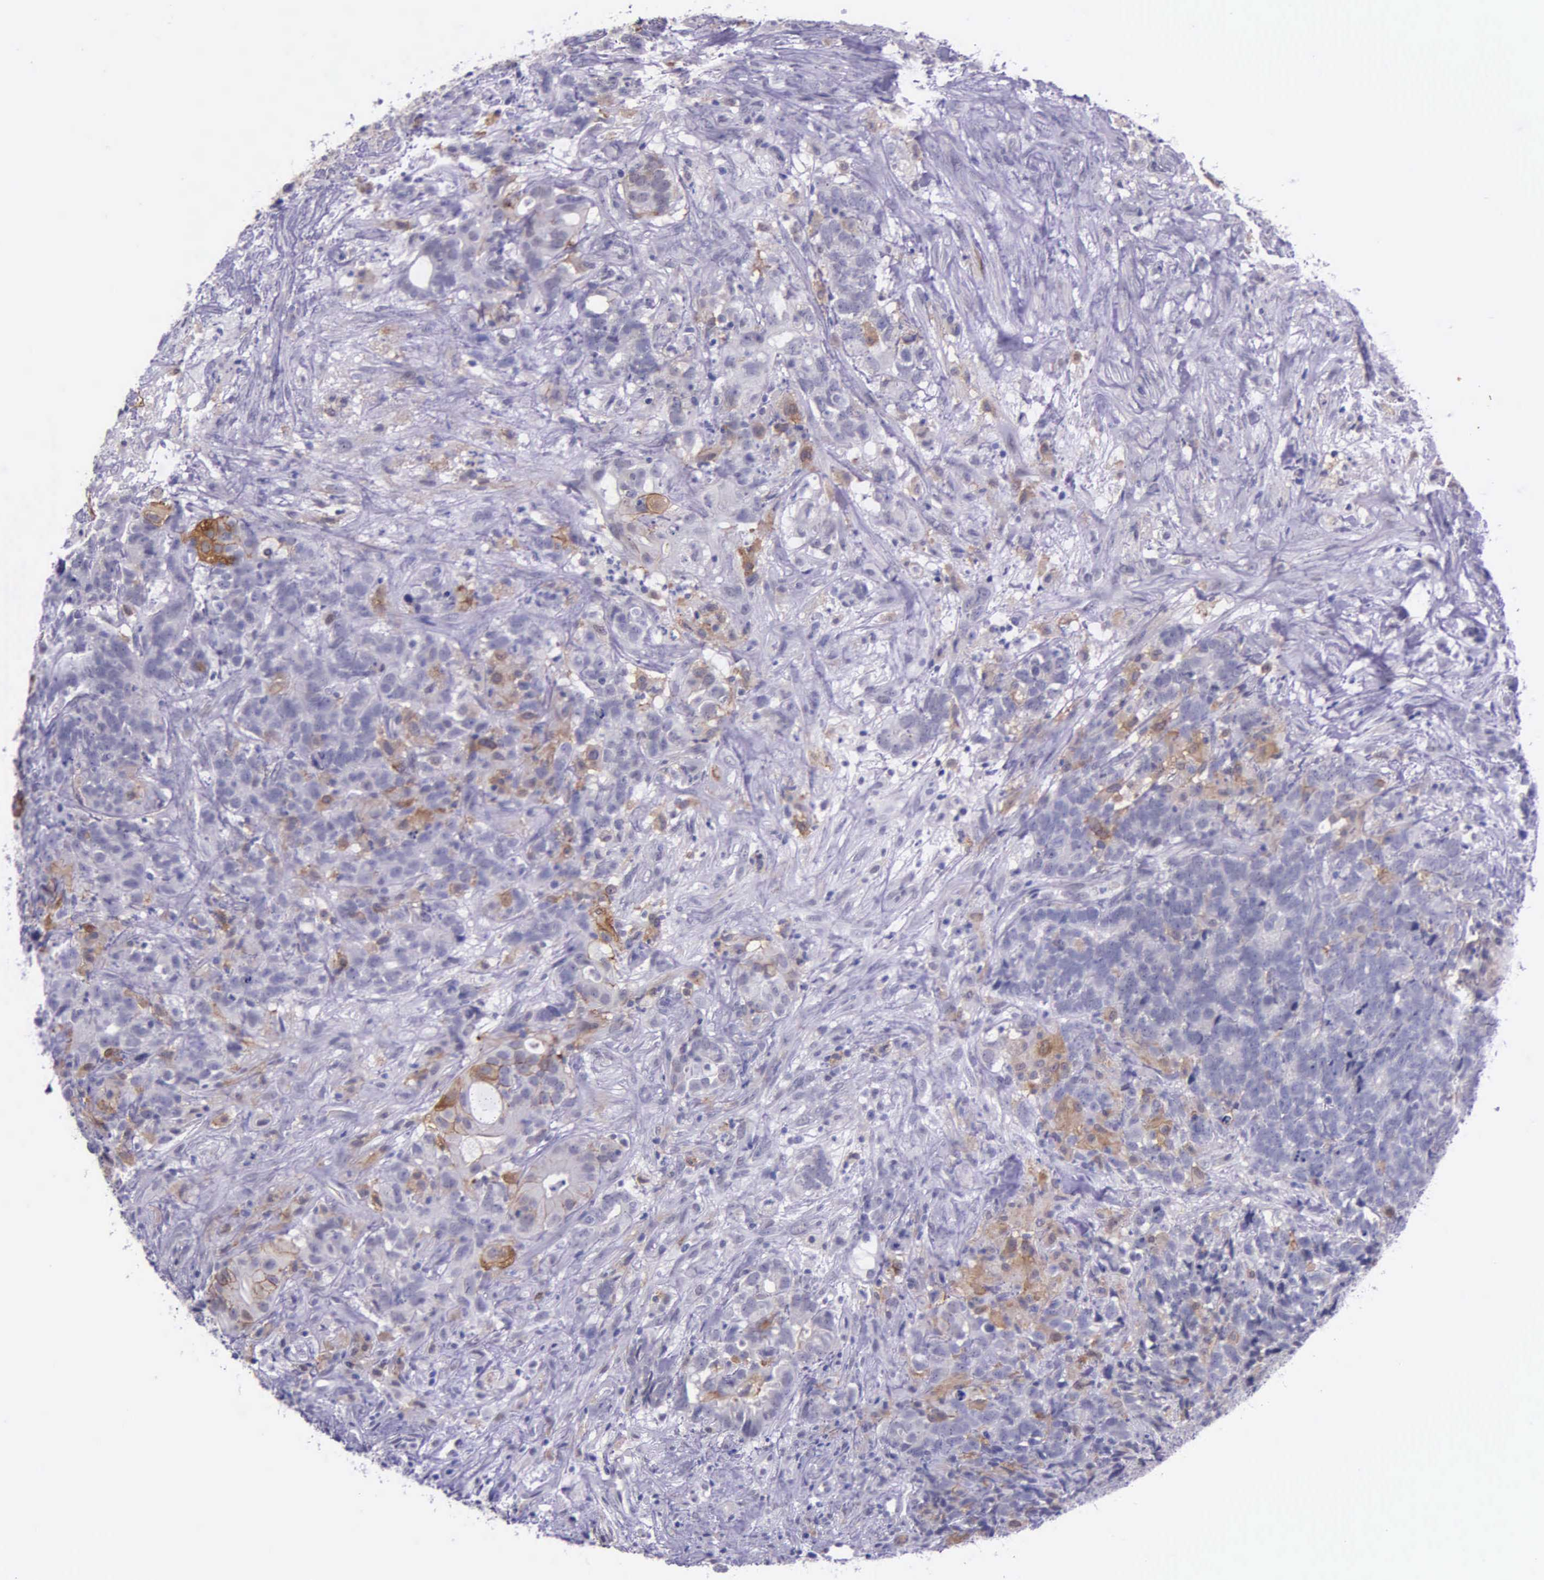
{"staining": {"intensity": "weak", "quantity": "<25%", "location": "cytoplasmic/membranous"}, "tissue": "testis cancer", "cell_type": "Tumor cells", "image_type": "cancer", "snomed": [{"axis": "morphology", "description": "Carcinoma, Embryonal, NOS"}, {"axis": "topography", "description": "Testis"}], "caption": "An immunohistochemistry (IHC) image of testis embryonal carcinoma is shown. There is no staining in tumor cells of testis embryonal carcinoma.", "gene": "AHNAK2", "patient": {"sex": "male", "age": 26}}